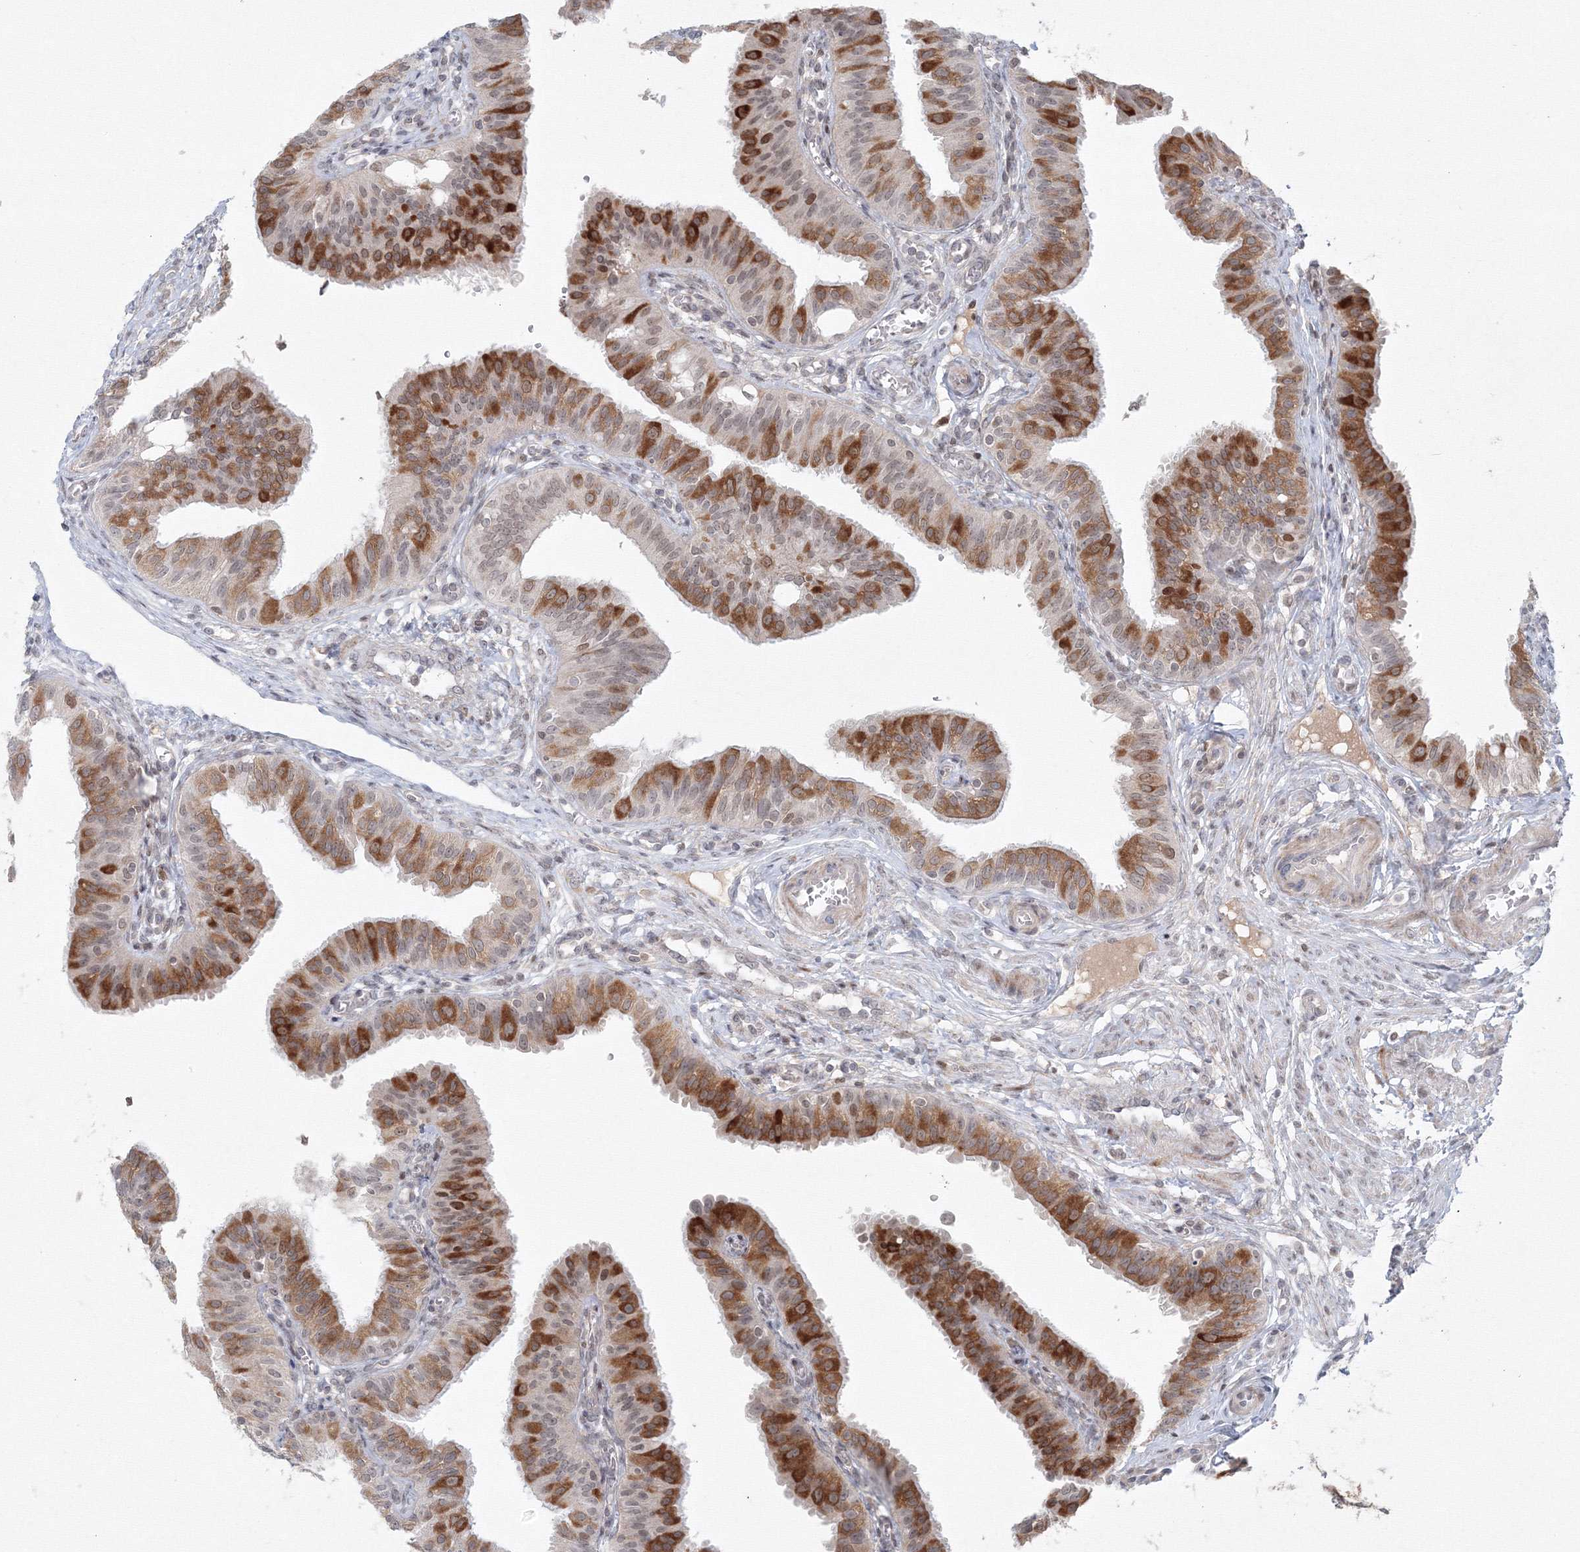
{"staining": {"intensity": "moderate", "quantity": "25%-75%", "location": "cytoplasmic/membranous"}, "tissue": "fallopian tube", "cell_type": "Glandular cells", "image_type": "normal", "snomed": [{"axis": "morphology", "description": "Normal tissue, NOS"}, {"axis": "topography", "description": "Fallopian tube"}, {"axis": "topography", "description": "Ovary"}], "caption": "Human fallopian tube stained with a brown dye shows moderate cytoplasmic/membranous positive expression in approximately 25%-75% of glandular cells.", "gene": "KIF4A", "patient": {"sex": "female", "age": 42}}